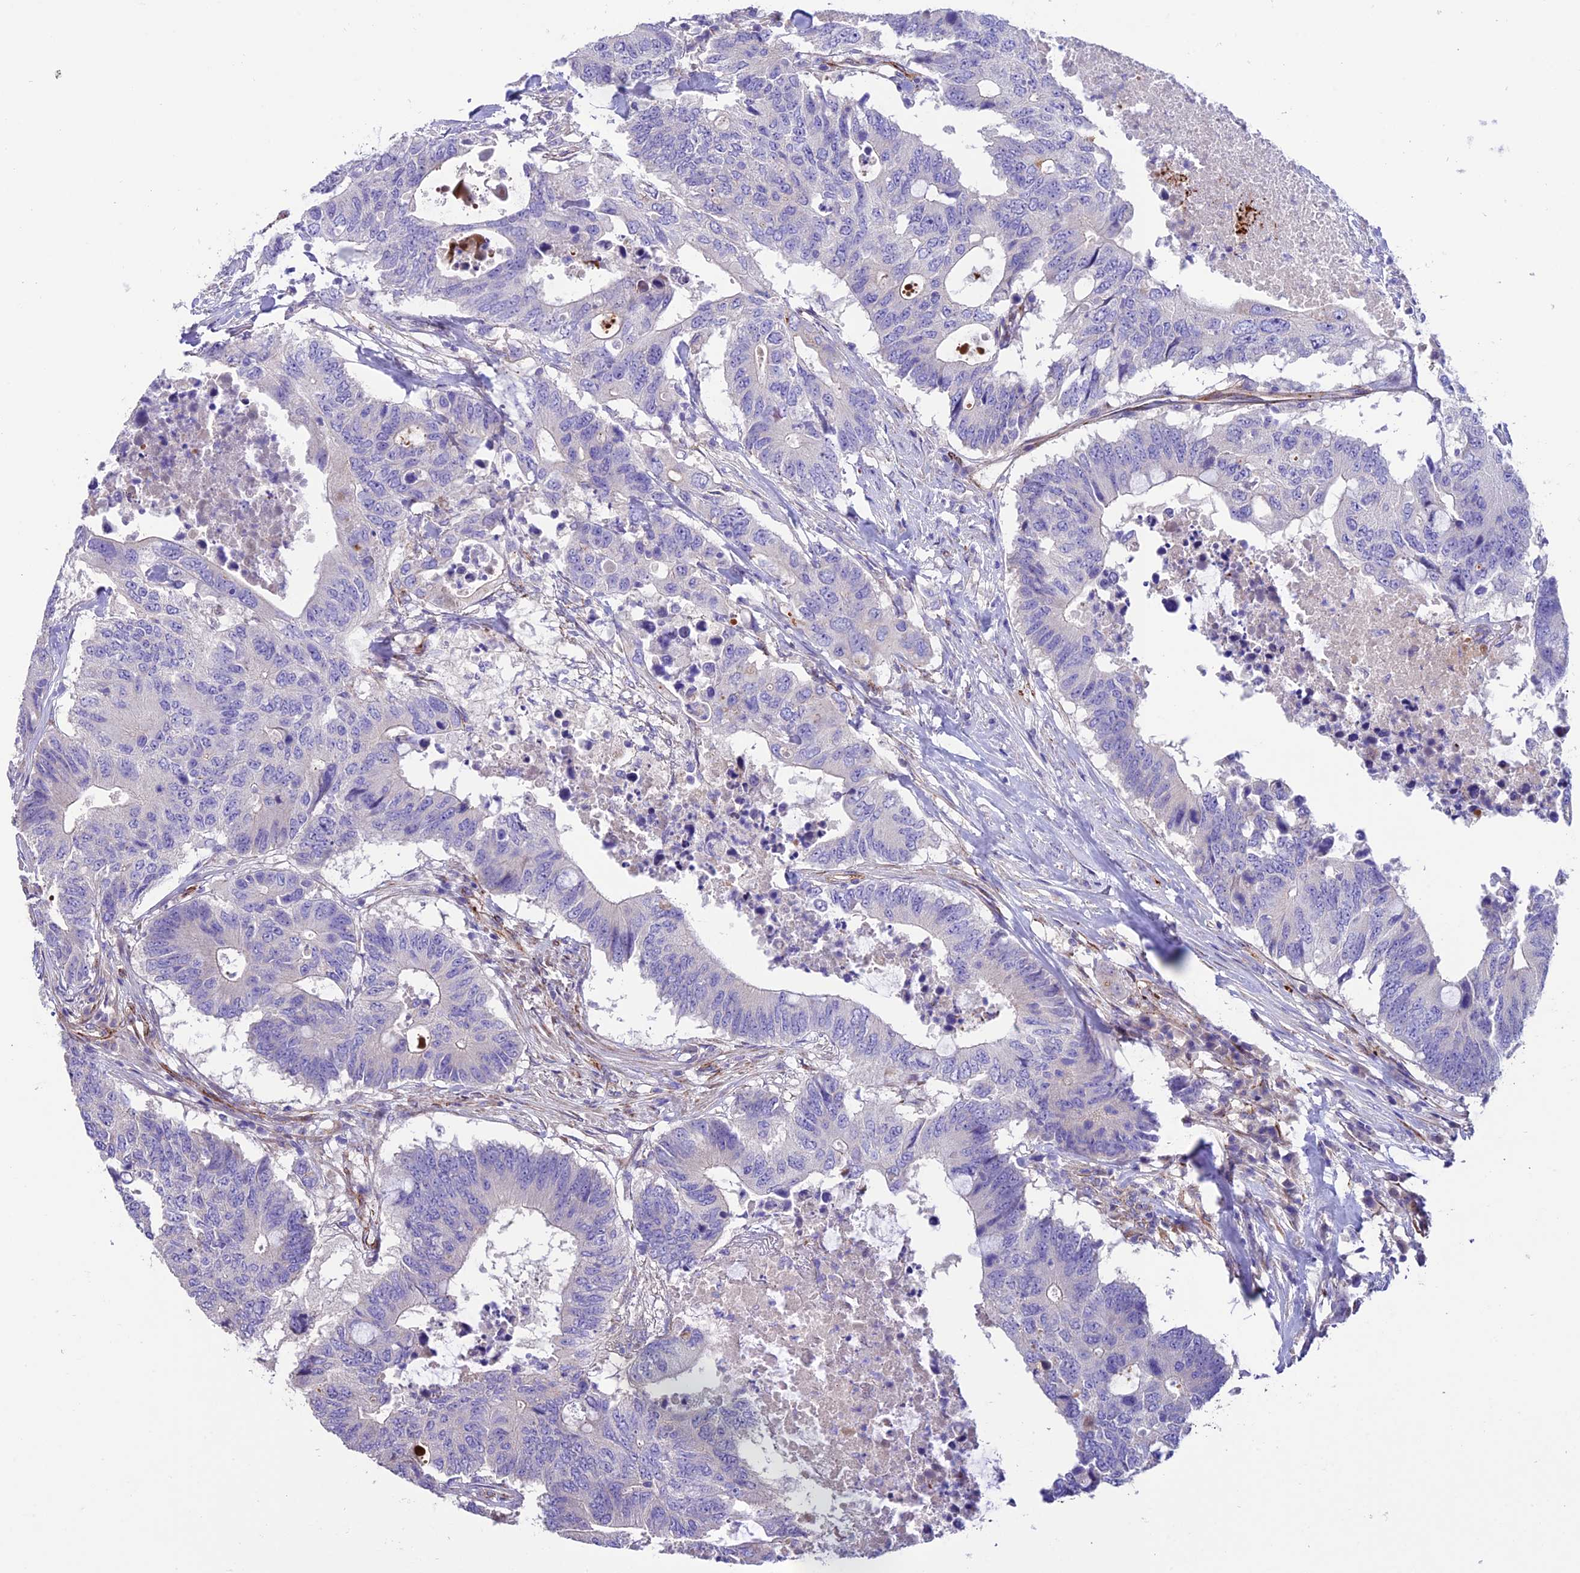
{"staining": {"intensity": "negative", "quantity": "none", "location": "none"}, "tissue": "colorectal cancer", "cell_type": "Tumor cells", "image_type": "cancer", "snomed": [{"axis": "morphology", "description": "Adenocarcinoma, NOS"}, {"axis": "topography", "description": "Colon"}], "caption": "A high-resolution micrograph shows immunohistochemistry staining of colorectal cancer, which exhibits no significant positivity in tumor cells.", "gene": "REX1BD", "patient": {"sex": "male", "age": 71}}